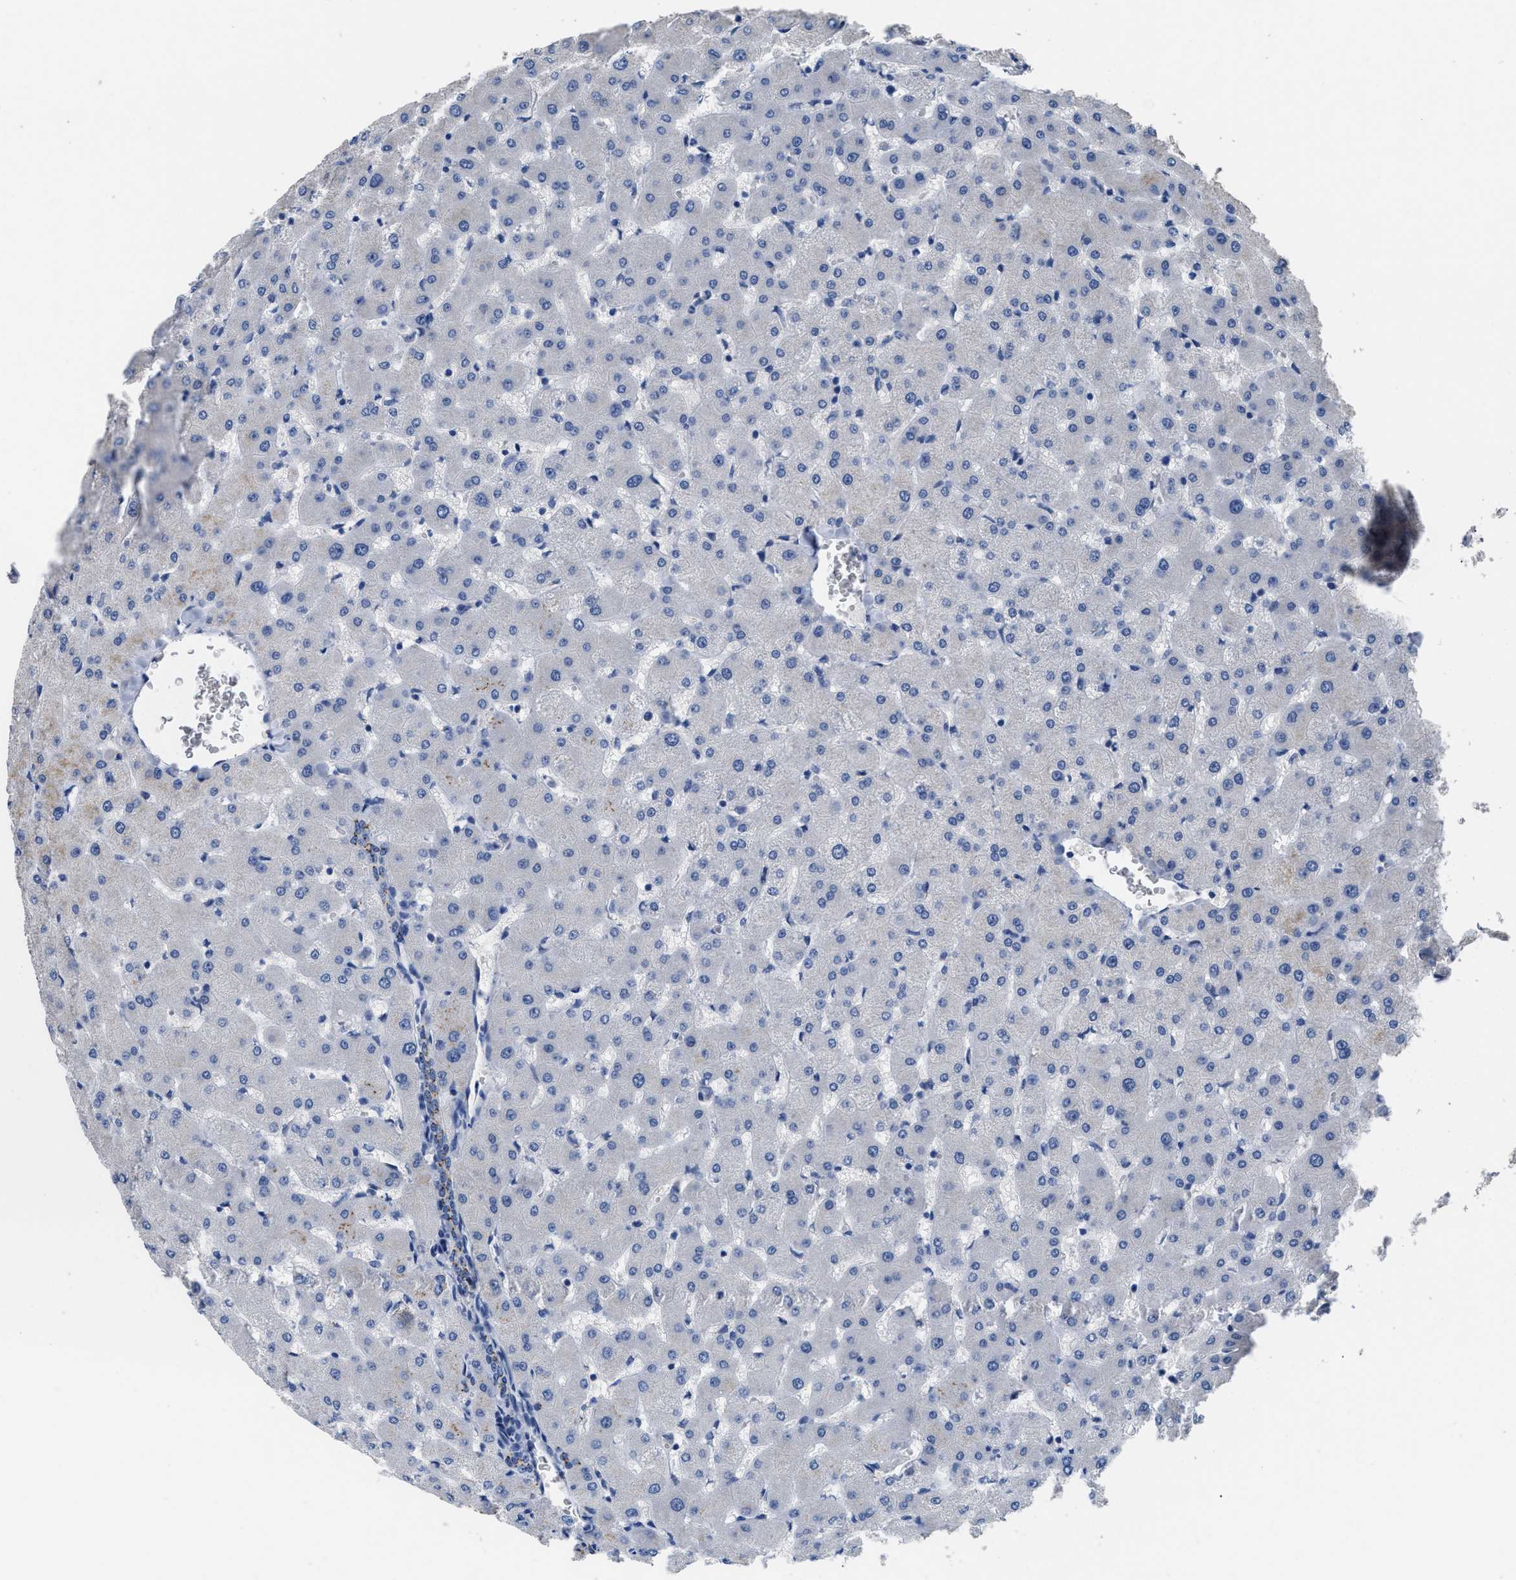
{"staining": {"intensity": "moderate", "quantity": "25%-75%", "location": "cytoplasmic/membranous"}, "tissue": "liver", "cell_type": "Cholangiocytes", "image_type": "normal", "snomed": [{"axis": "morphology", "description": "Normal tissue, NOS"}, {"axis": "topography", "description": "Liver"}], "caption": "Liver stained for a protein reveals moderate cytoplasmic/membranous positivity in cholangiocytes. Immunohistochemistry (ihc) stains the protein in brown and the nuclei are stained blue.", "gene": "GOLM1", "patient": {"sex": "female", "age": 63}}